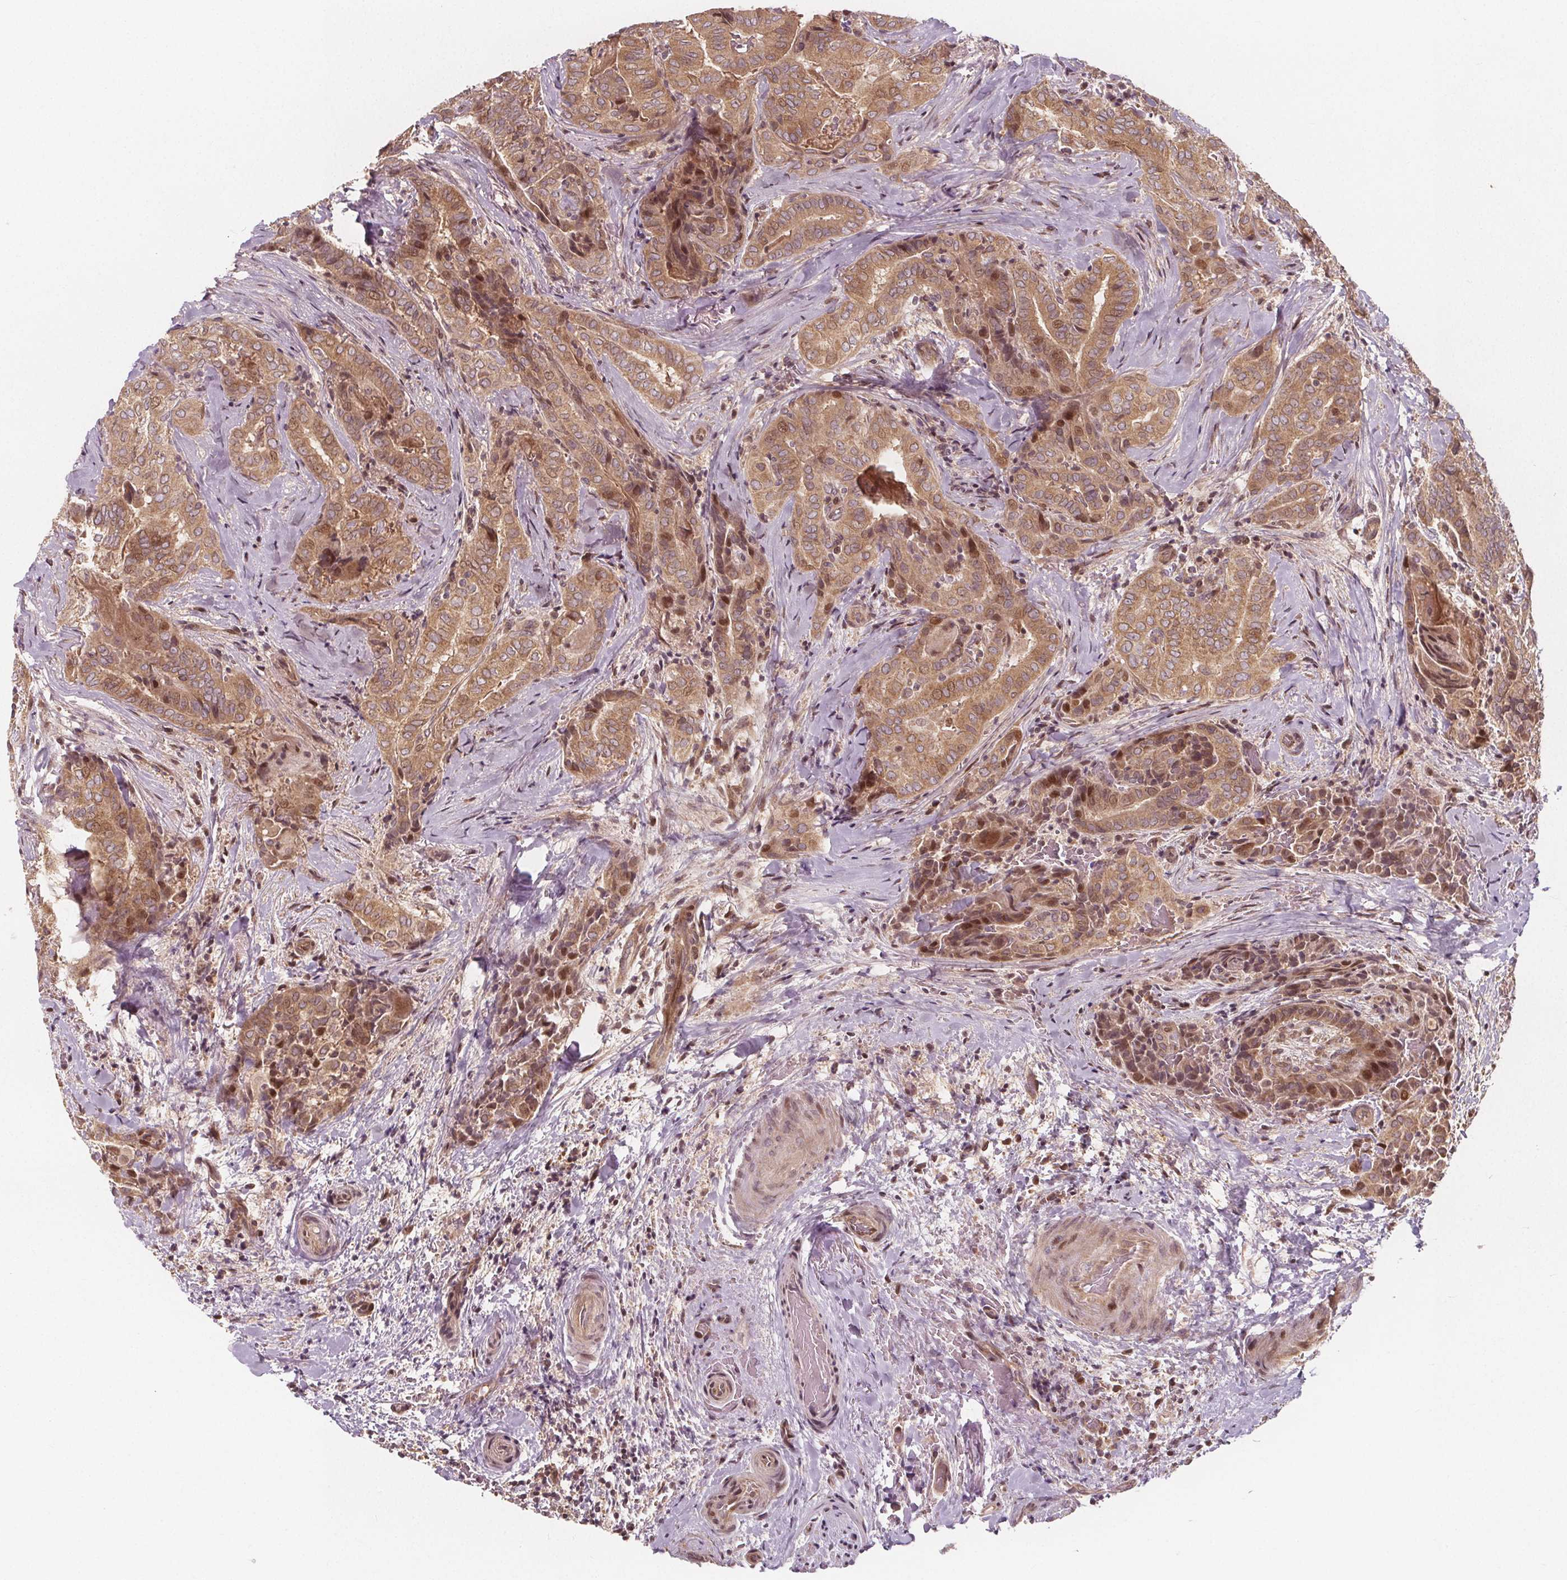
{"staining": {"intensity": "moderate", "quantity": ">75%", "location": "cytoplasmic/membranous,nuclear"}, "tissue": "thyroid cancer", "cell_type": "Tumor cells", "image_type": "cancer", "snomed": [{"axis": "morphology", "description": "Papillary adenocarcinoma, NOS"}, {"axis": "topography", "description": "Thyroid gland"}], "caption": "Moderate cytoplasmic/membranous and nuclear positivity is present in approximately >75% of tumor cells in papillary adenocarcinoma (thyroid). Nuclei are stained in blue.", "gene": "AKT1S1", "patient": {"sex": "female", "age": 61}}